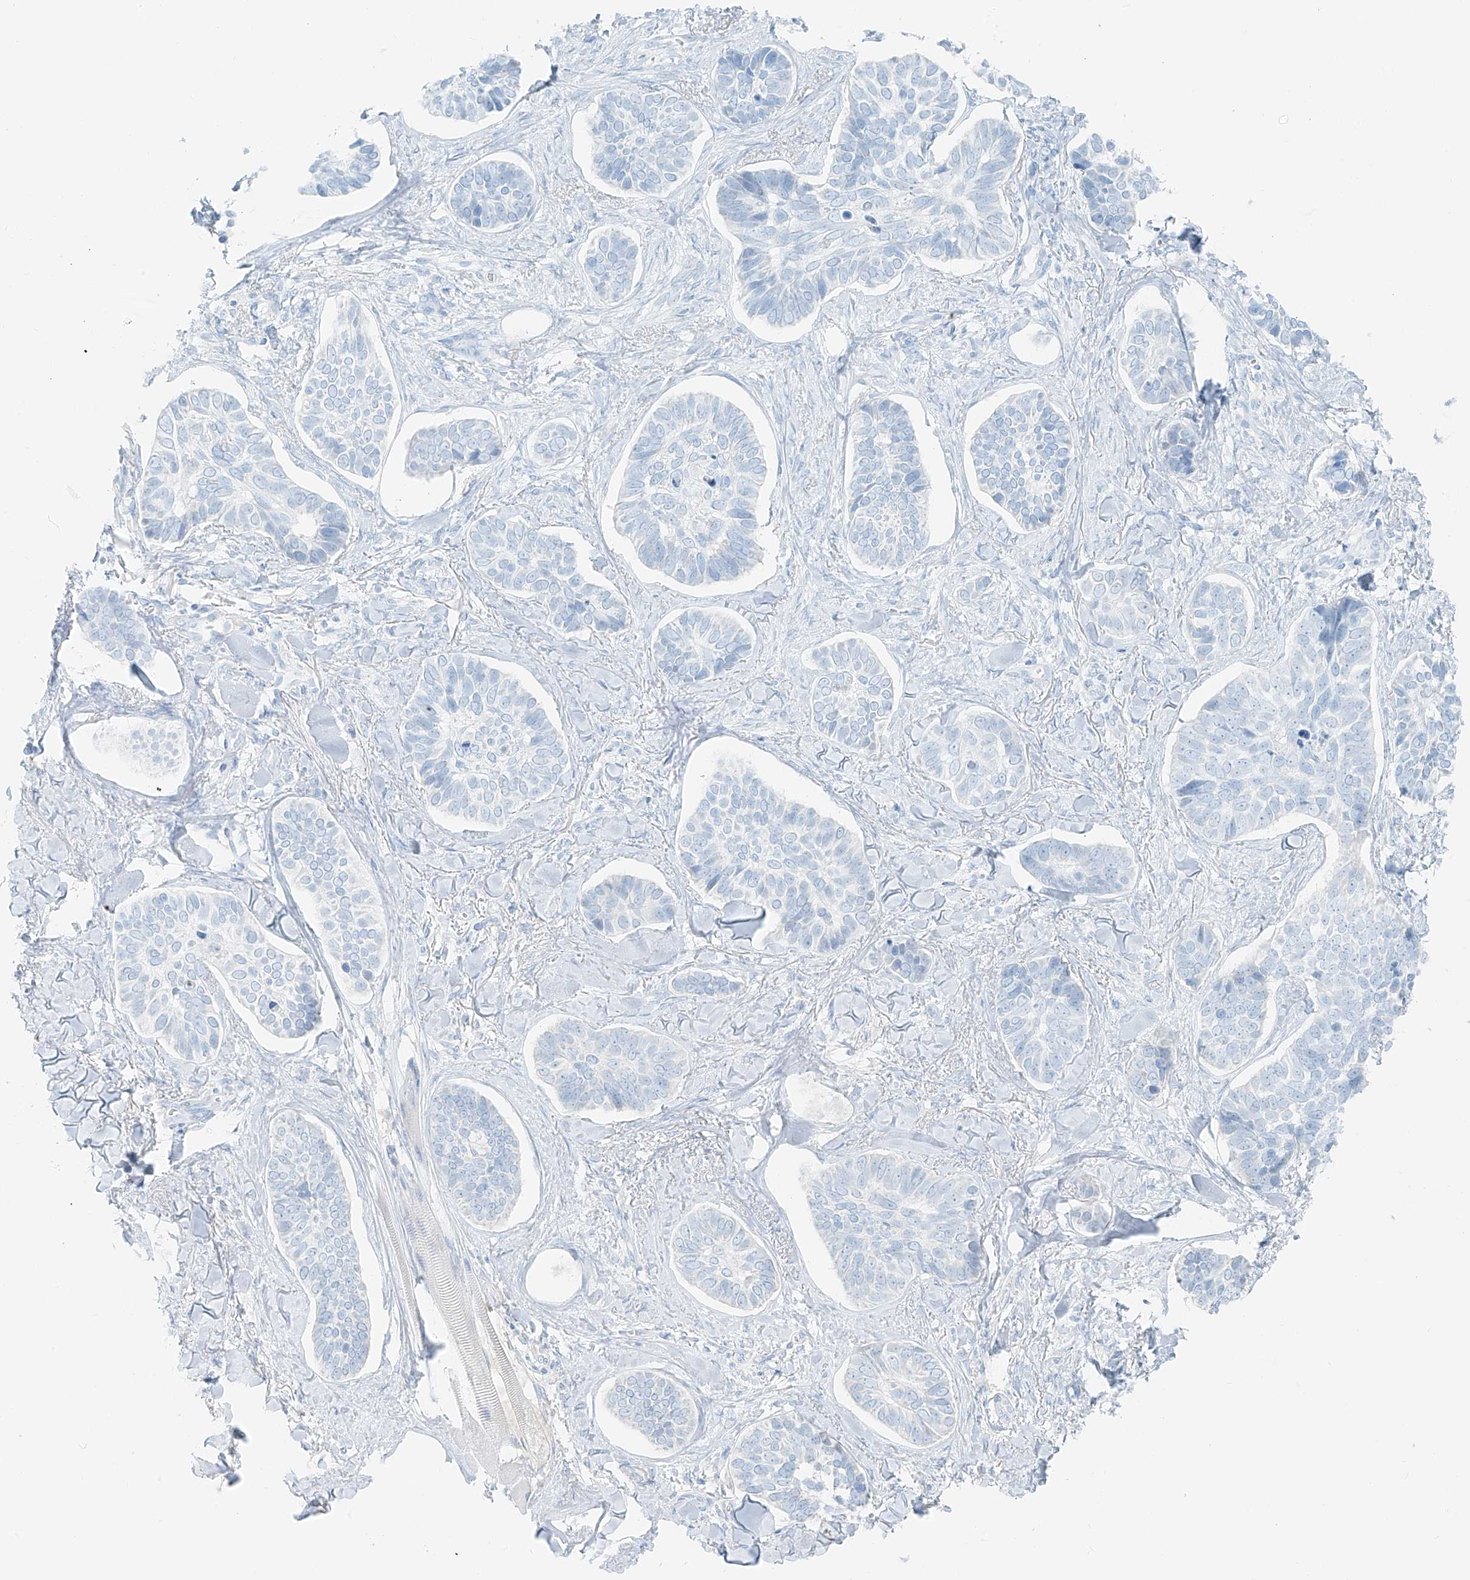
{"staining": {"intensity": "negative", "quantity": "none", "location": "none"}, "tissue": "skin cancer", "cell_type": "Tumor cells", "image_type": "cancer", "snomed": [{"axis": "morphology", "description": "Basal cell carcinoma"}, {"axis": "topography", "description": "Skin"}], "caption": "Photomicrograph shows no significant protein positivity in tumor cells of basal cell carcinoma (skin). (DAB (3,3'-diaminobenzidine) IHC with hematoxylin counter stain).", "gene": "FSTL1", "patient": {"sex": "male", "age": 62}}